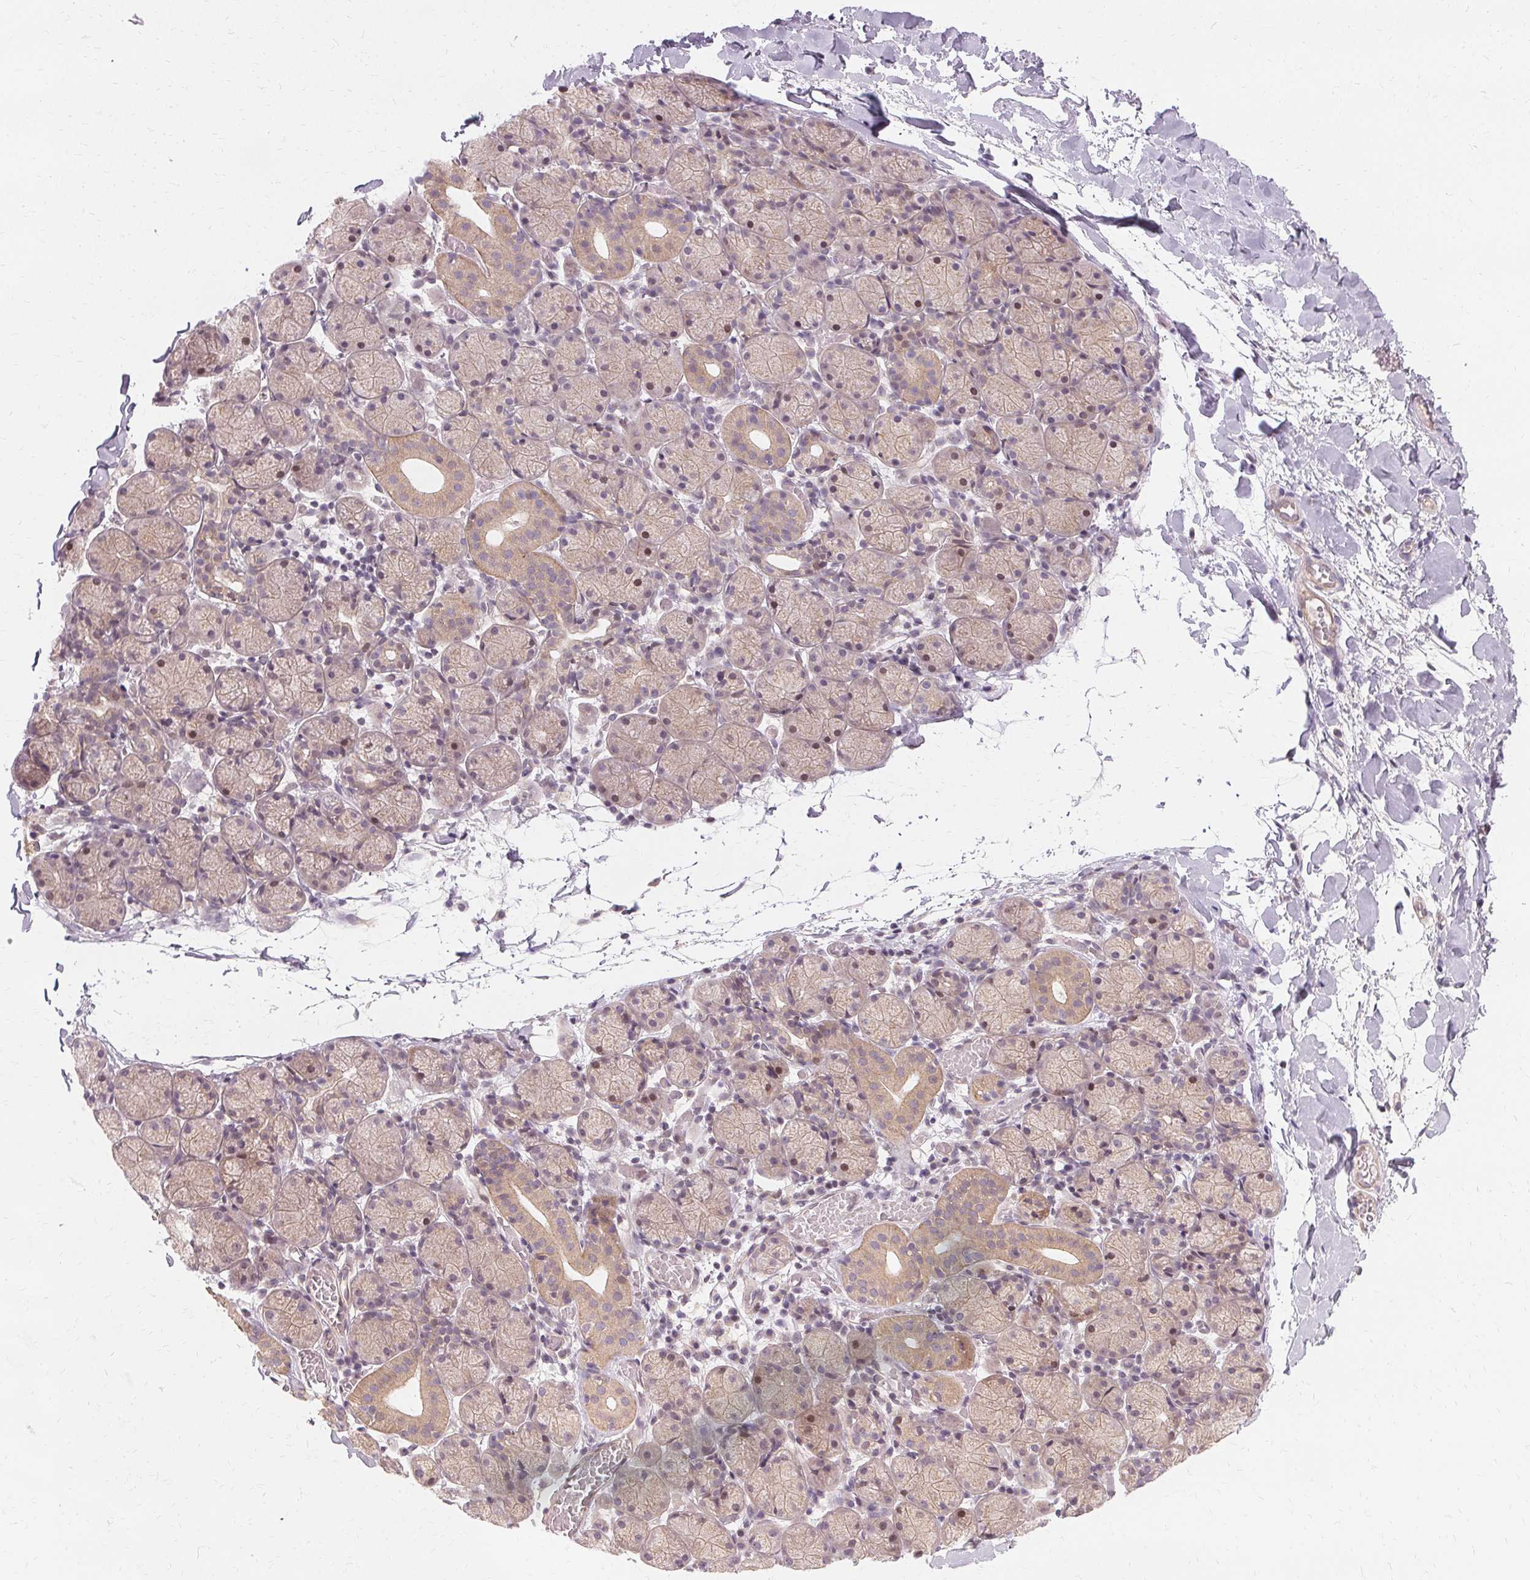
{"staining": {"intensity": "weak", "quantity": ">75%", "location": "cytoplasmic/membranous"}, "tissue": "salivary gland", "cell_type": "Glandular cells", "image_type": "normal", "snomed": [{"axis": "morphology", "description": "Normal tissue, NOS"}, {"axis": "topography", "description": "Salivary gland"}], "caption": "Brown immunohistochemical staining in benign salivary gland reveals weak cytoplasmic/membranous expression in approximately >75% of glandular cells. Using DAB (3,3'-diaminobenzidine) (brown) and hematoxylin (blue) stains, captured at high magnification using brightfield microscopy.", "gene": "USP8", "patient": {"sex": "female", "age": 24}}